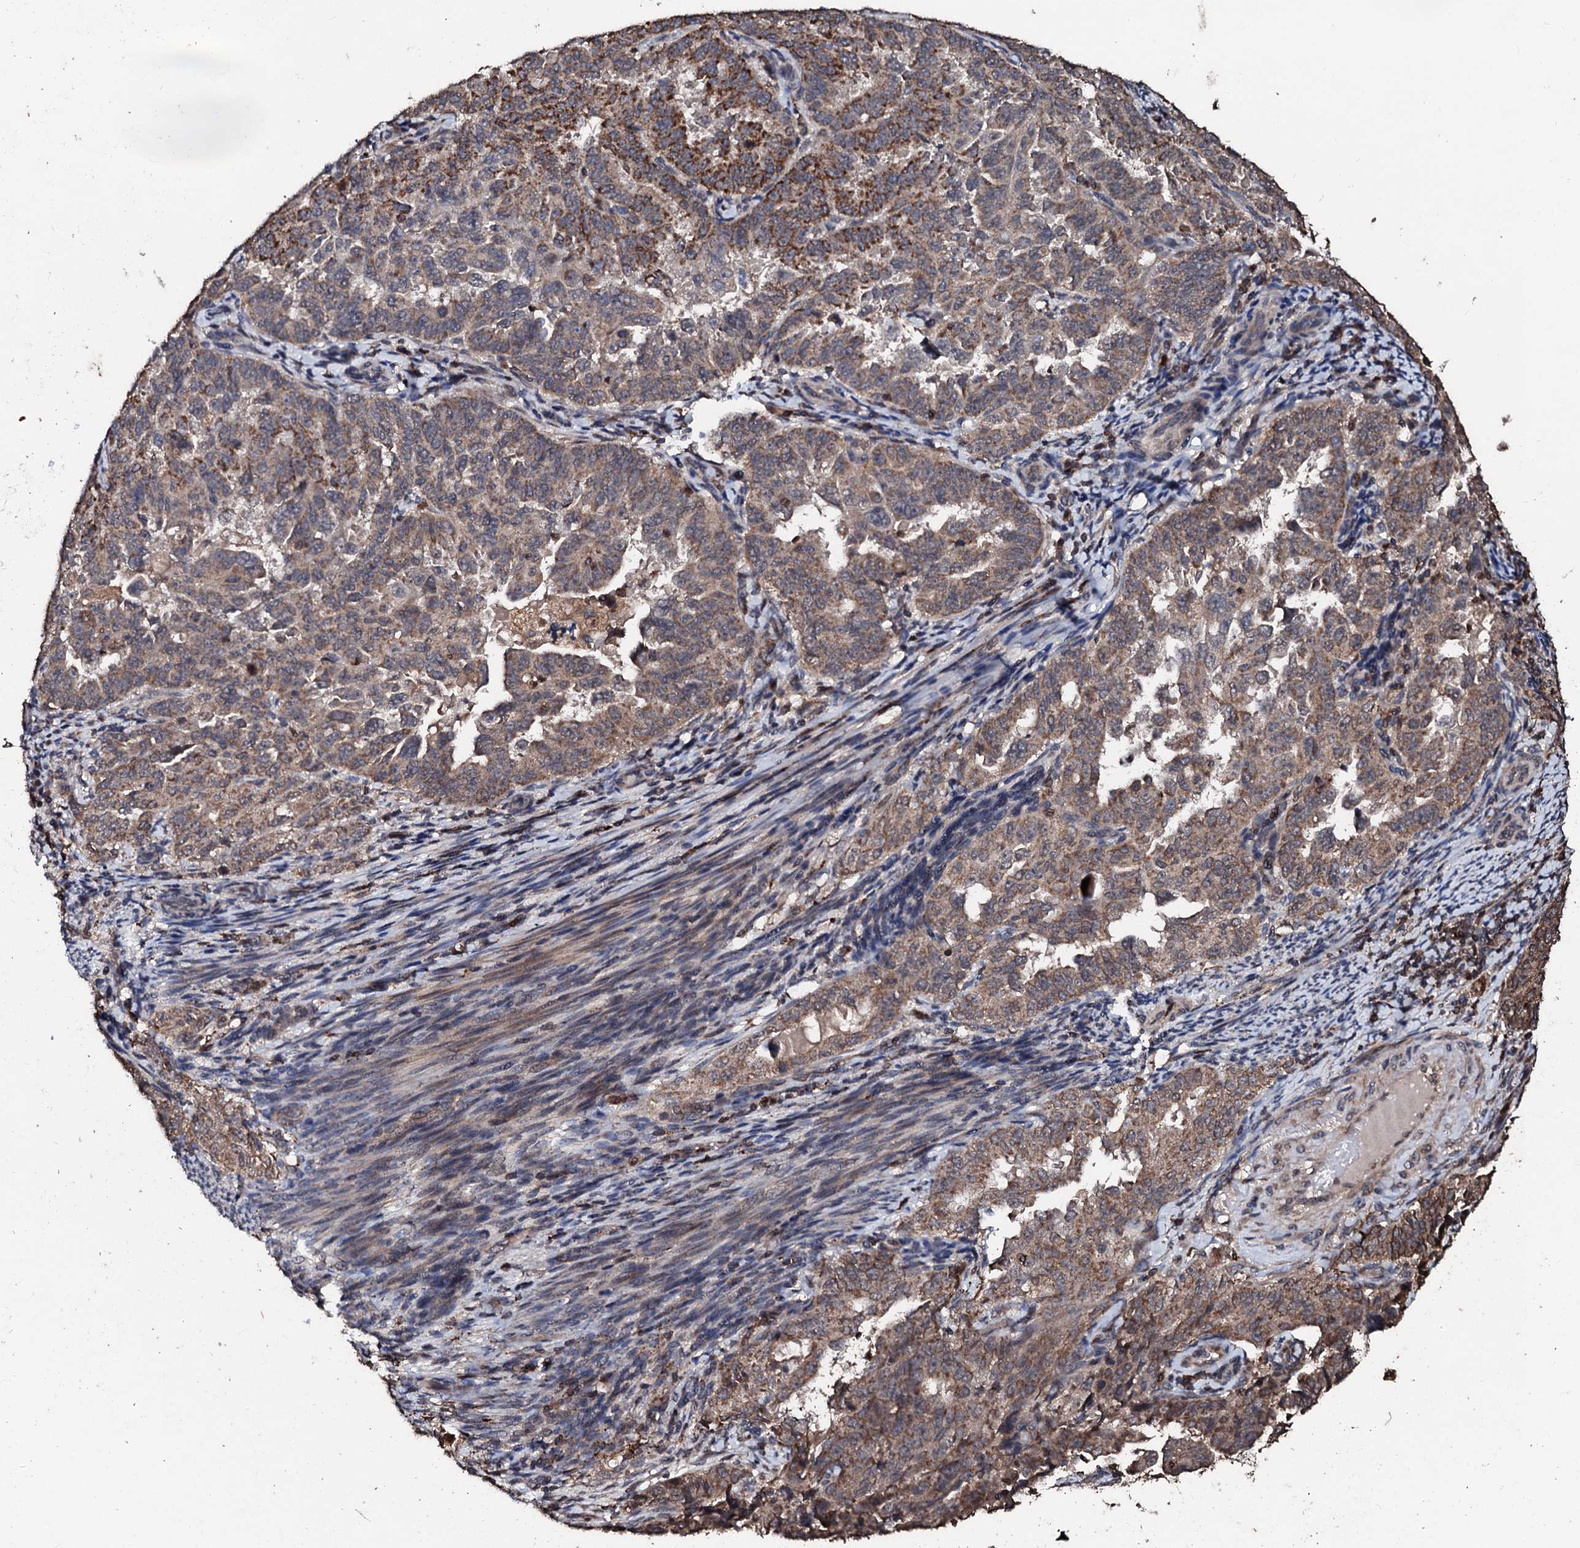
{"staining": {"intensity": "moderate", "quantity": ">75%", "location": "cytoplasmic/membranous"}, "tissue": "endometrial cancer", "cell_type": "Tumor cells", "image_type": "cancer", "snomed": [{"axis": "morphology", "description": "Adenocarcinoma, NOS"}, {"axis": "topography", "description": "Endometrium"}], "caption": "Immunohistochemical staining of endometrial adenocarcinoma reveals medium levels of moderate cytoplasmic/membranous positivity in approximately >75% of tumor cells.", "gene": "SDHAF2", "patient": {"sex": "female", "age": 65}}